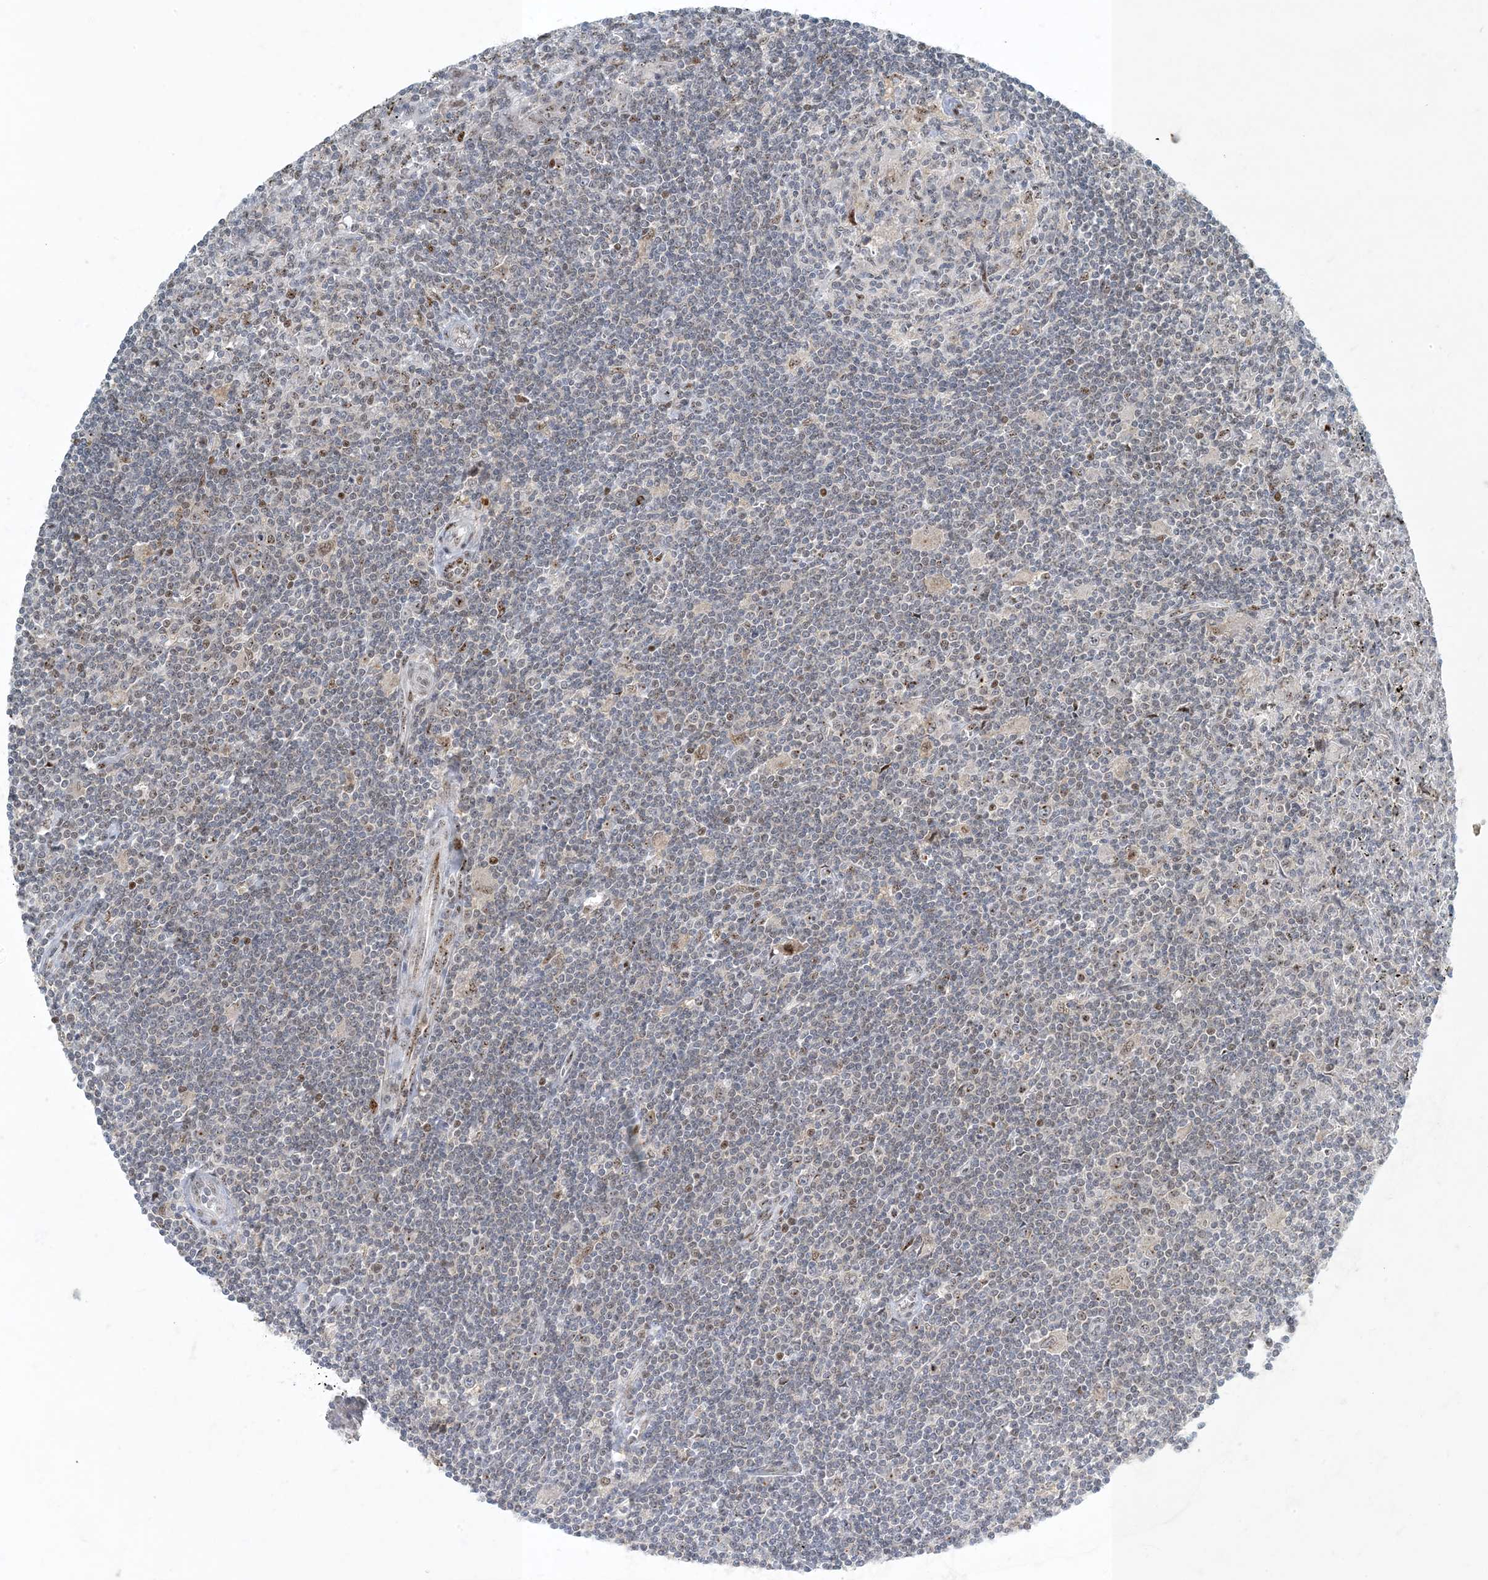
{"staining": {"intensity": "negative", "quantity": "none", "location": "none"}, "tissue": "lymphoma", "cell_type": "Tumor cells", "image_type": "cancer", "snomed": [{"axis": "morphology", "description": "Malignant lymphoma, non-Hodgkin's type, Low grade"}, {"axis": "topography", "description": "Spleen"}], "caption": "The immunohistochemistry (IHC) micrograph has no significant positivity in tumor cells of low-grade malignant lymphoma, non-Hodgkin's type tissue. (DAB IHC with hematoxylin counter stain).", "gene": "MBD1", "patient": {"sex": "male", "age": 76}}